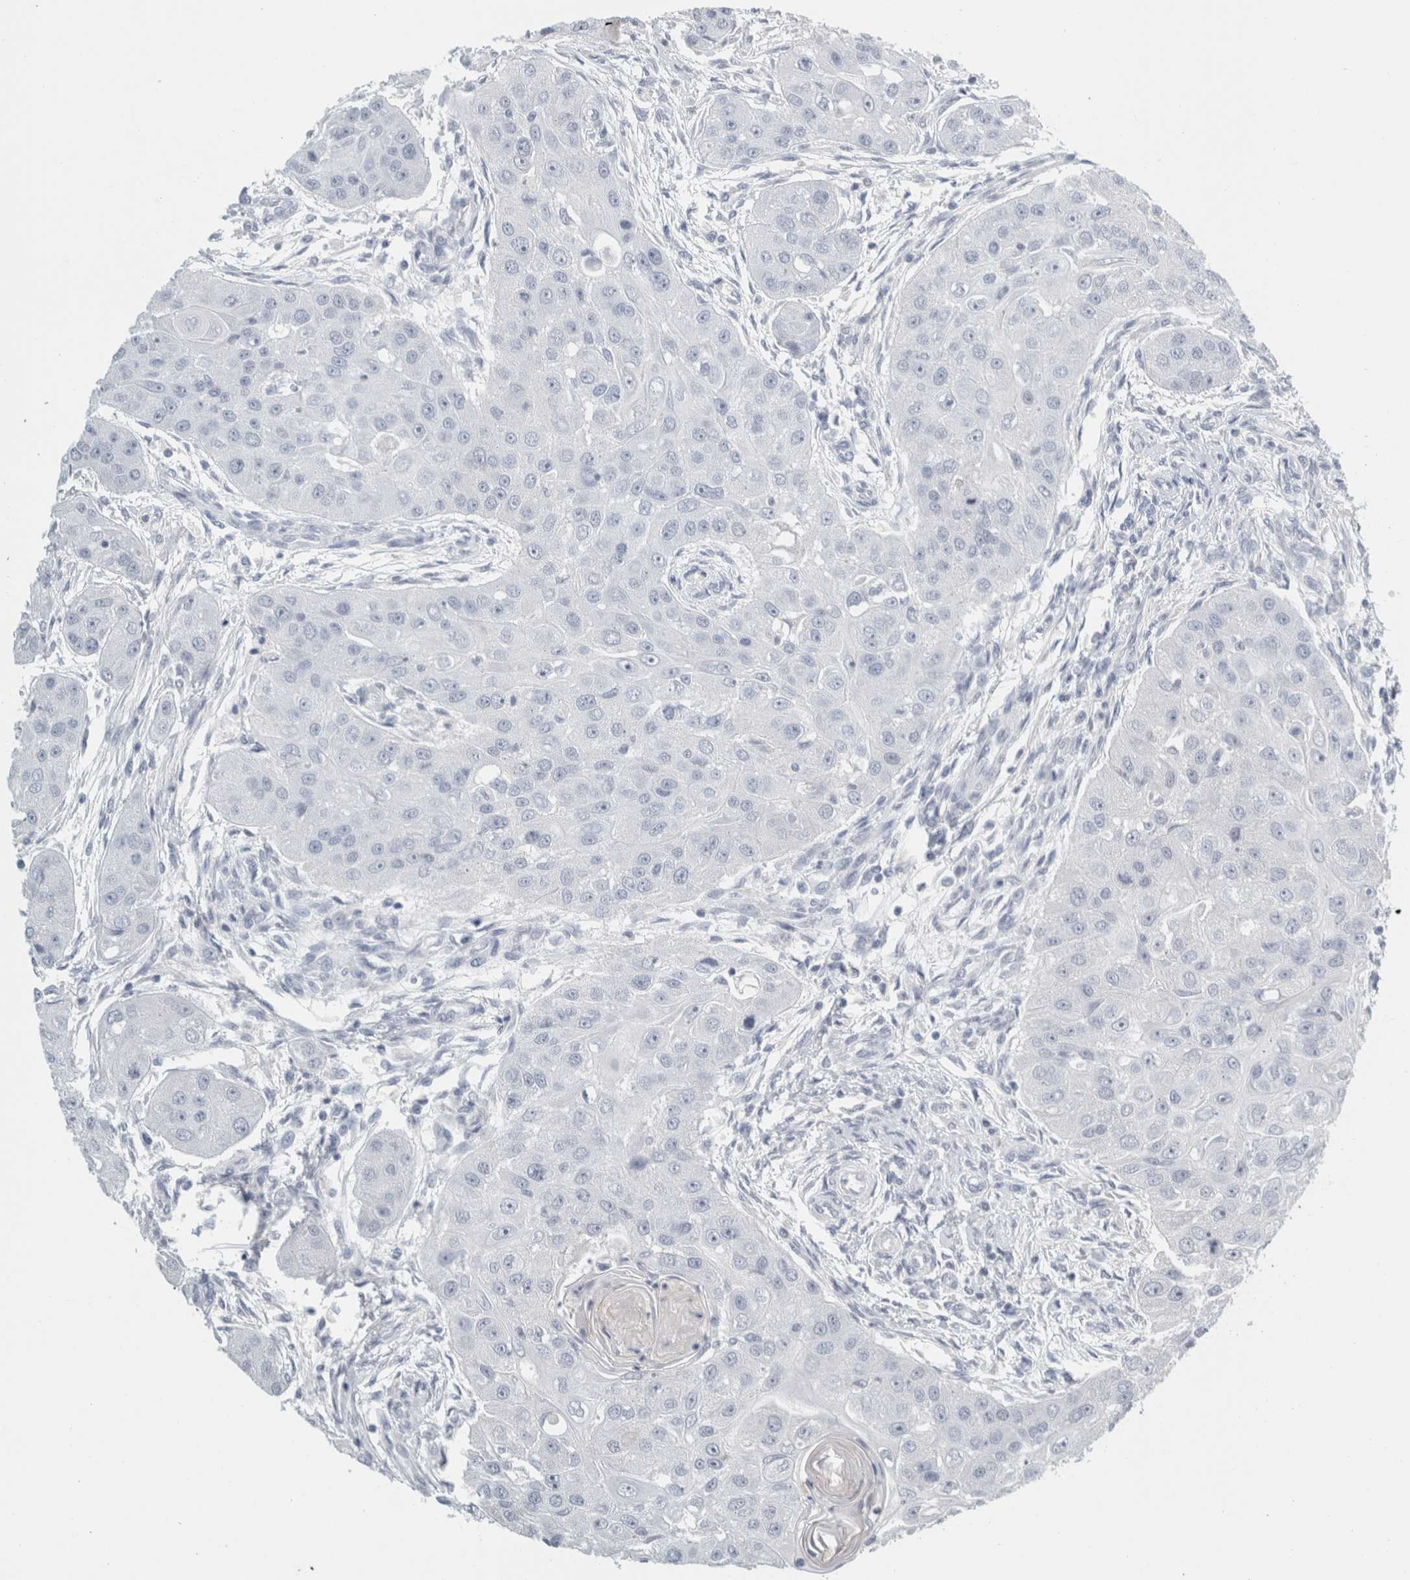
{"staining": {"intensity": "negative", "quantity": "none", "location": "none"}, "tissue": "head and neck cancer", "cell_type": "Tumor cells", "image_type": "cancer", "snomed": [{"axis": "morphology", "description": "Normal tissue, NOS"}, {"axis": "morphology", "description": "Squamous cell carcinoma, NOS"}, {"axis": "topography", "description": "Skeletal muscle"}, {"axis": "topography", "description": "Head-Neck"}], "caption": "Human head and neck squamous cell carcinoma stained for a protein using immunohistochemistry (IHC) displays no expression in tumor cells.", "gene": "TSPAN8", "patient": {"sex": "male", "age": 51}}